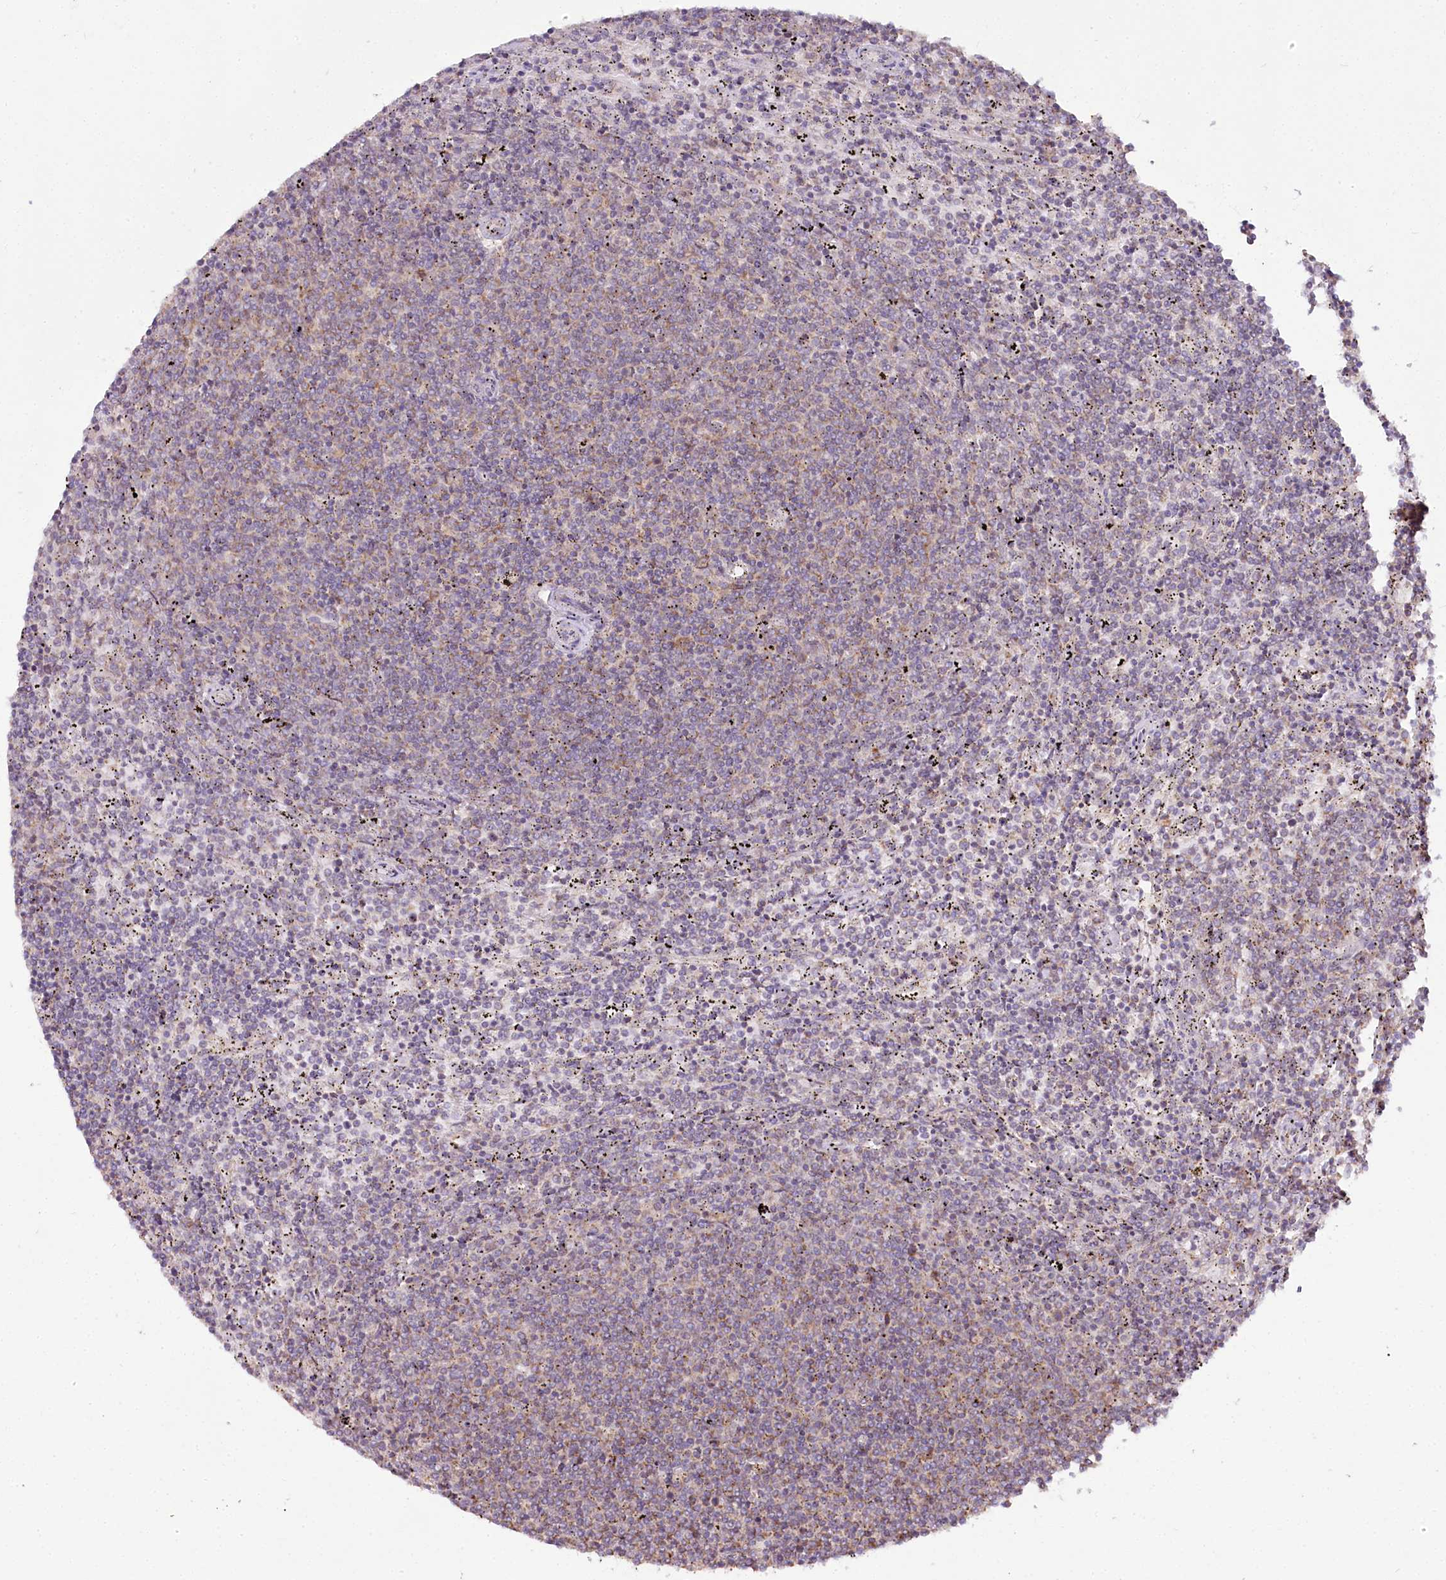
{"staining": {"intensity": "weak", "quantity": "25%-75%", "location": "cytoplasmic/membranous"}, "tissue": "lymphoma", "cell_type": "Tumor cells", "image_type": "cancer", "snomed": [{"axis": "morphology", "description": "Malignant lymphoma, non-Hodgkin's type, Low grade"}, {"axis": "topography", "description": "Spleen"}], "caption": "Lymphoma stained for a protein (brown) demonstrates weak cytoplasmic/membranous positive positivity in approximately 25%-75% of tumor cells.", "gene": "ACOX2", "patient": {"sex": "female", "age": 50}}